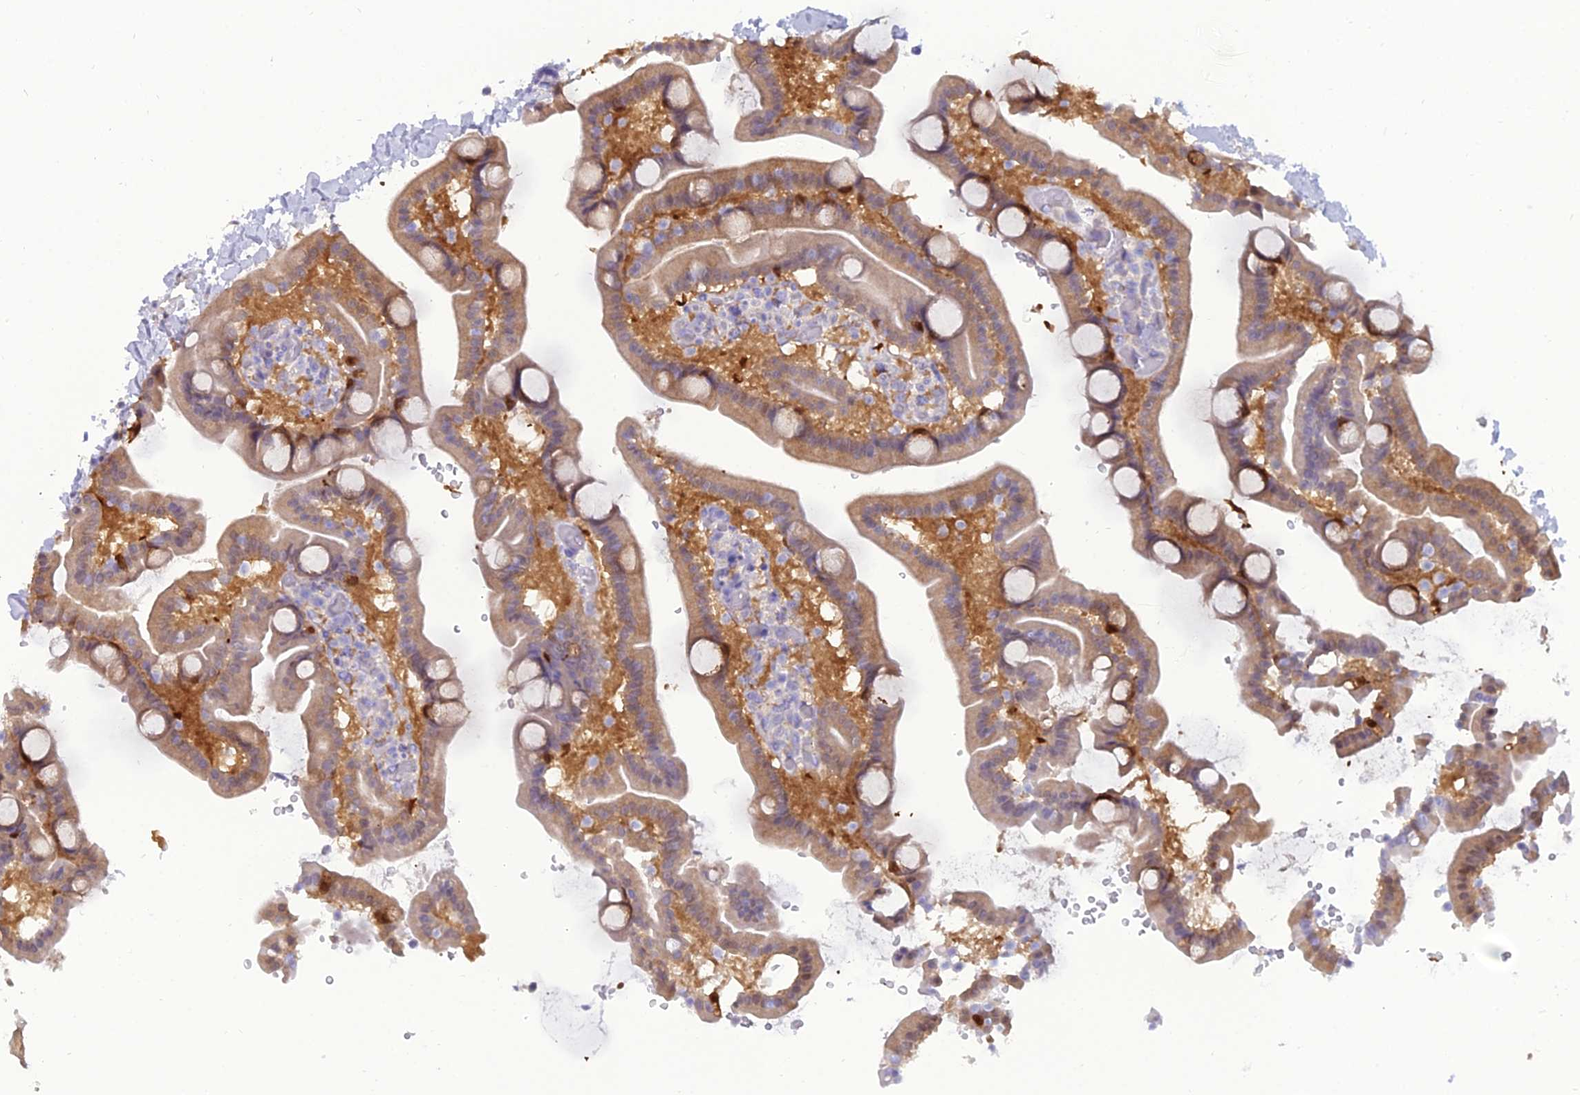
{"staining": {"intensity": "moderate", "quantity": "25%-75%", "location": "cytoplasmic/membranous"}, "tissue": "duodenum", "cell_type": "Glandular cells", "image_type": "normal", "snomed": [{"axis": "morphology", "description": "Normal tissue, NOS"}, {"axis": "topography", "description": "Duodenum"}], "caption": "Protein expression analysis of normal duodenum exhibits moderate cytoplasmic/membranous positivity in about 25%-75% of glandular cells. The protein of interest is stained brown, and the nuclei are stained in blue (DAB (3,3'-diaminobenzidine) IHC with brightfield microscopy, high magnification).", "gene": "GNPNAT1", "patient": {"sex": "male", "age": 55}}